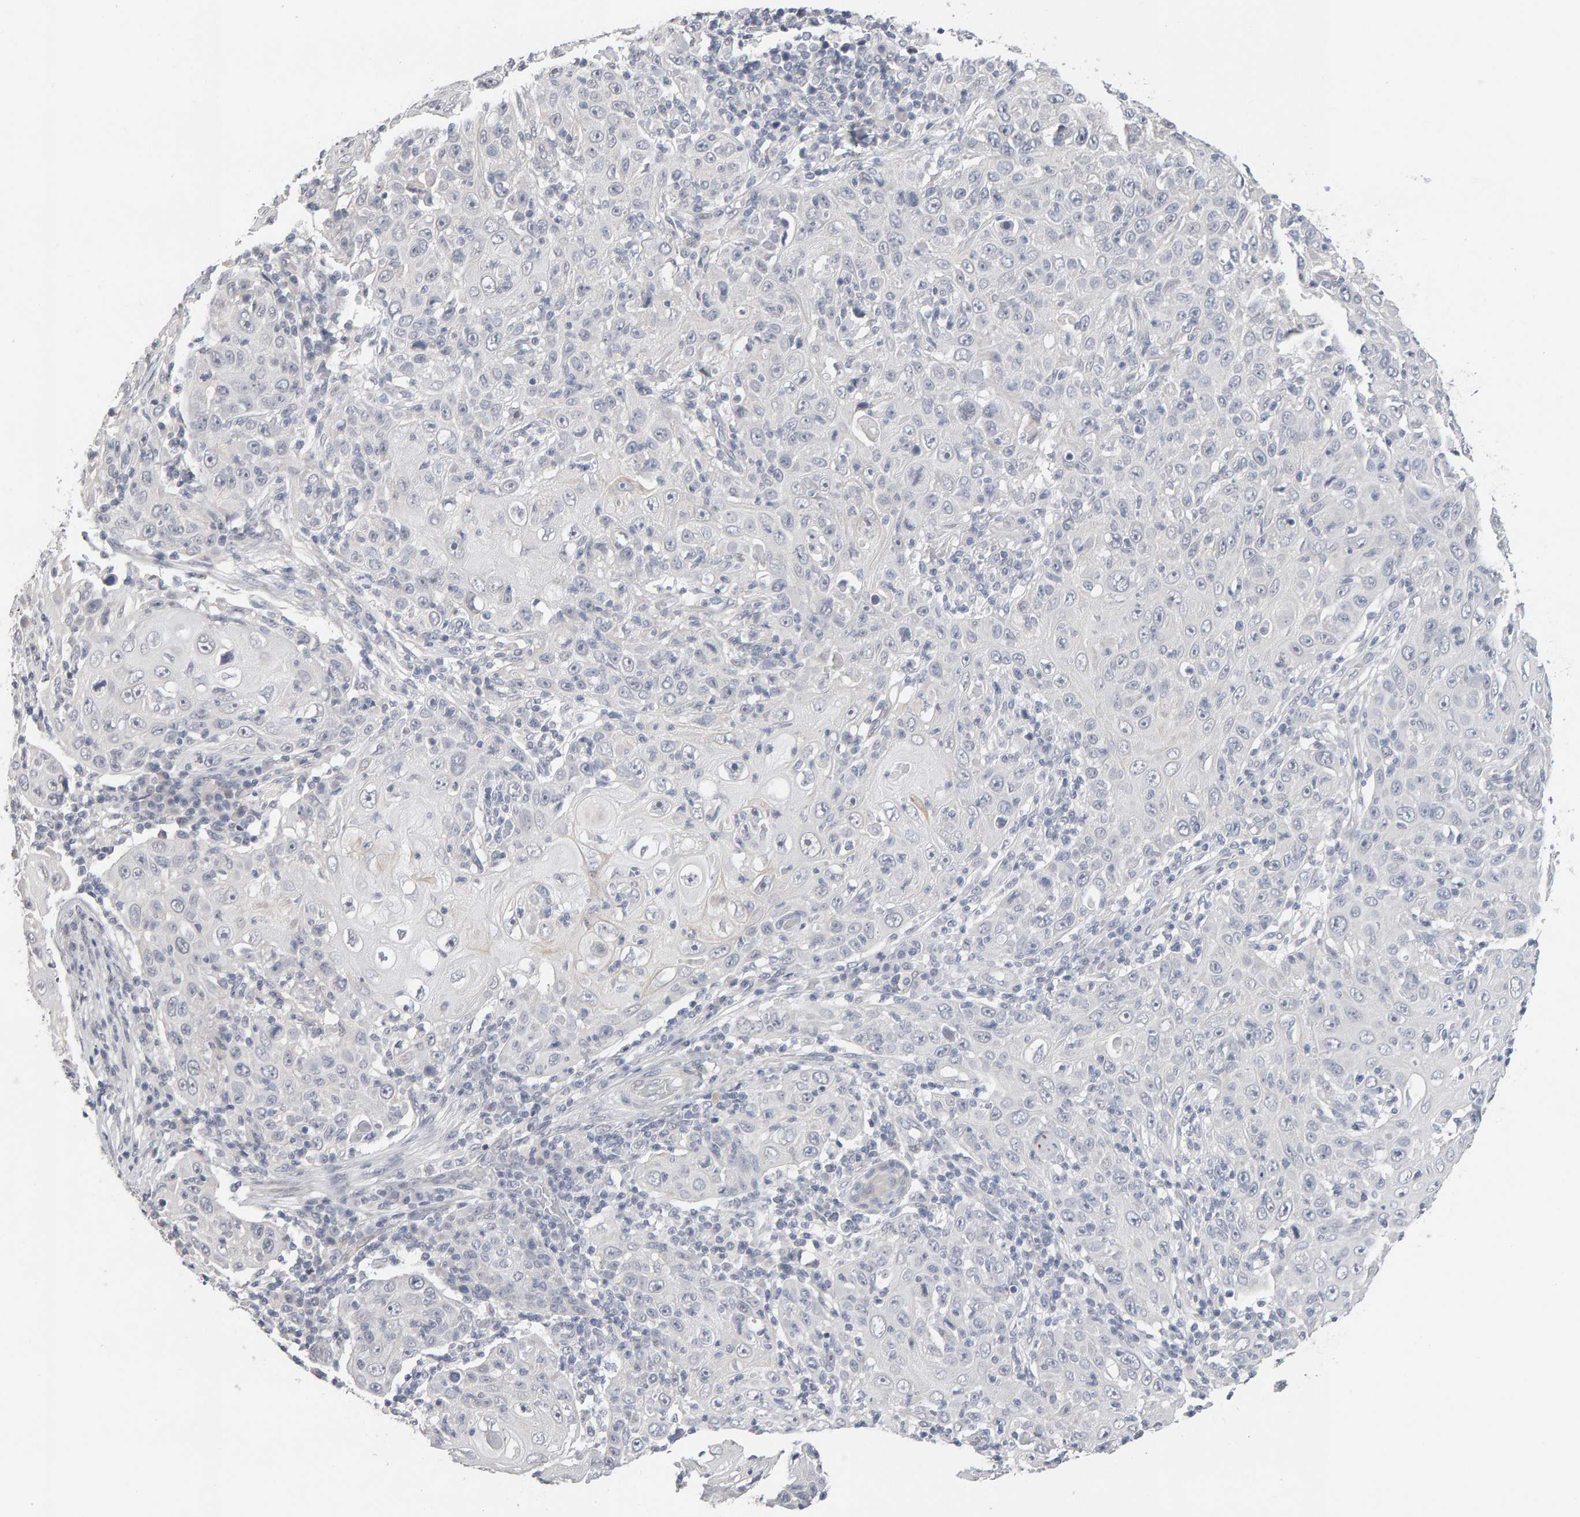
{"staining": {"intensity": "negative", "quantity": "none", "location": "none"}, "tissue": "skin cancer", "cell_type": "Tumor cells", "image_type": "cancer", "snomed": [{"axis": "morphology", "description": "Squamous cell carcinoma, NOS"}, {"axis": "topography", "description": "Skin"}], "caption": "This is a micrograph of IHC staining of skin squamous cell carcinoma, which shows no staining in tumor cells.", "gene": "HNF4A", "patient": {"sex": "female", "age": 88}}